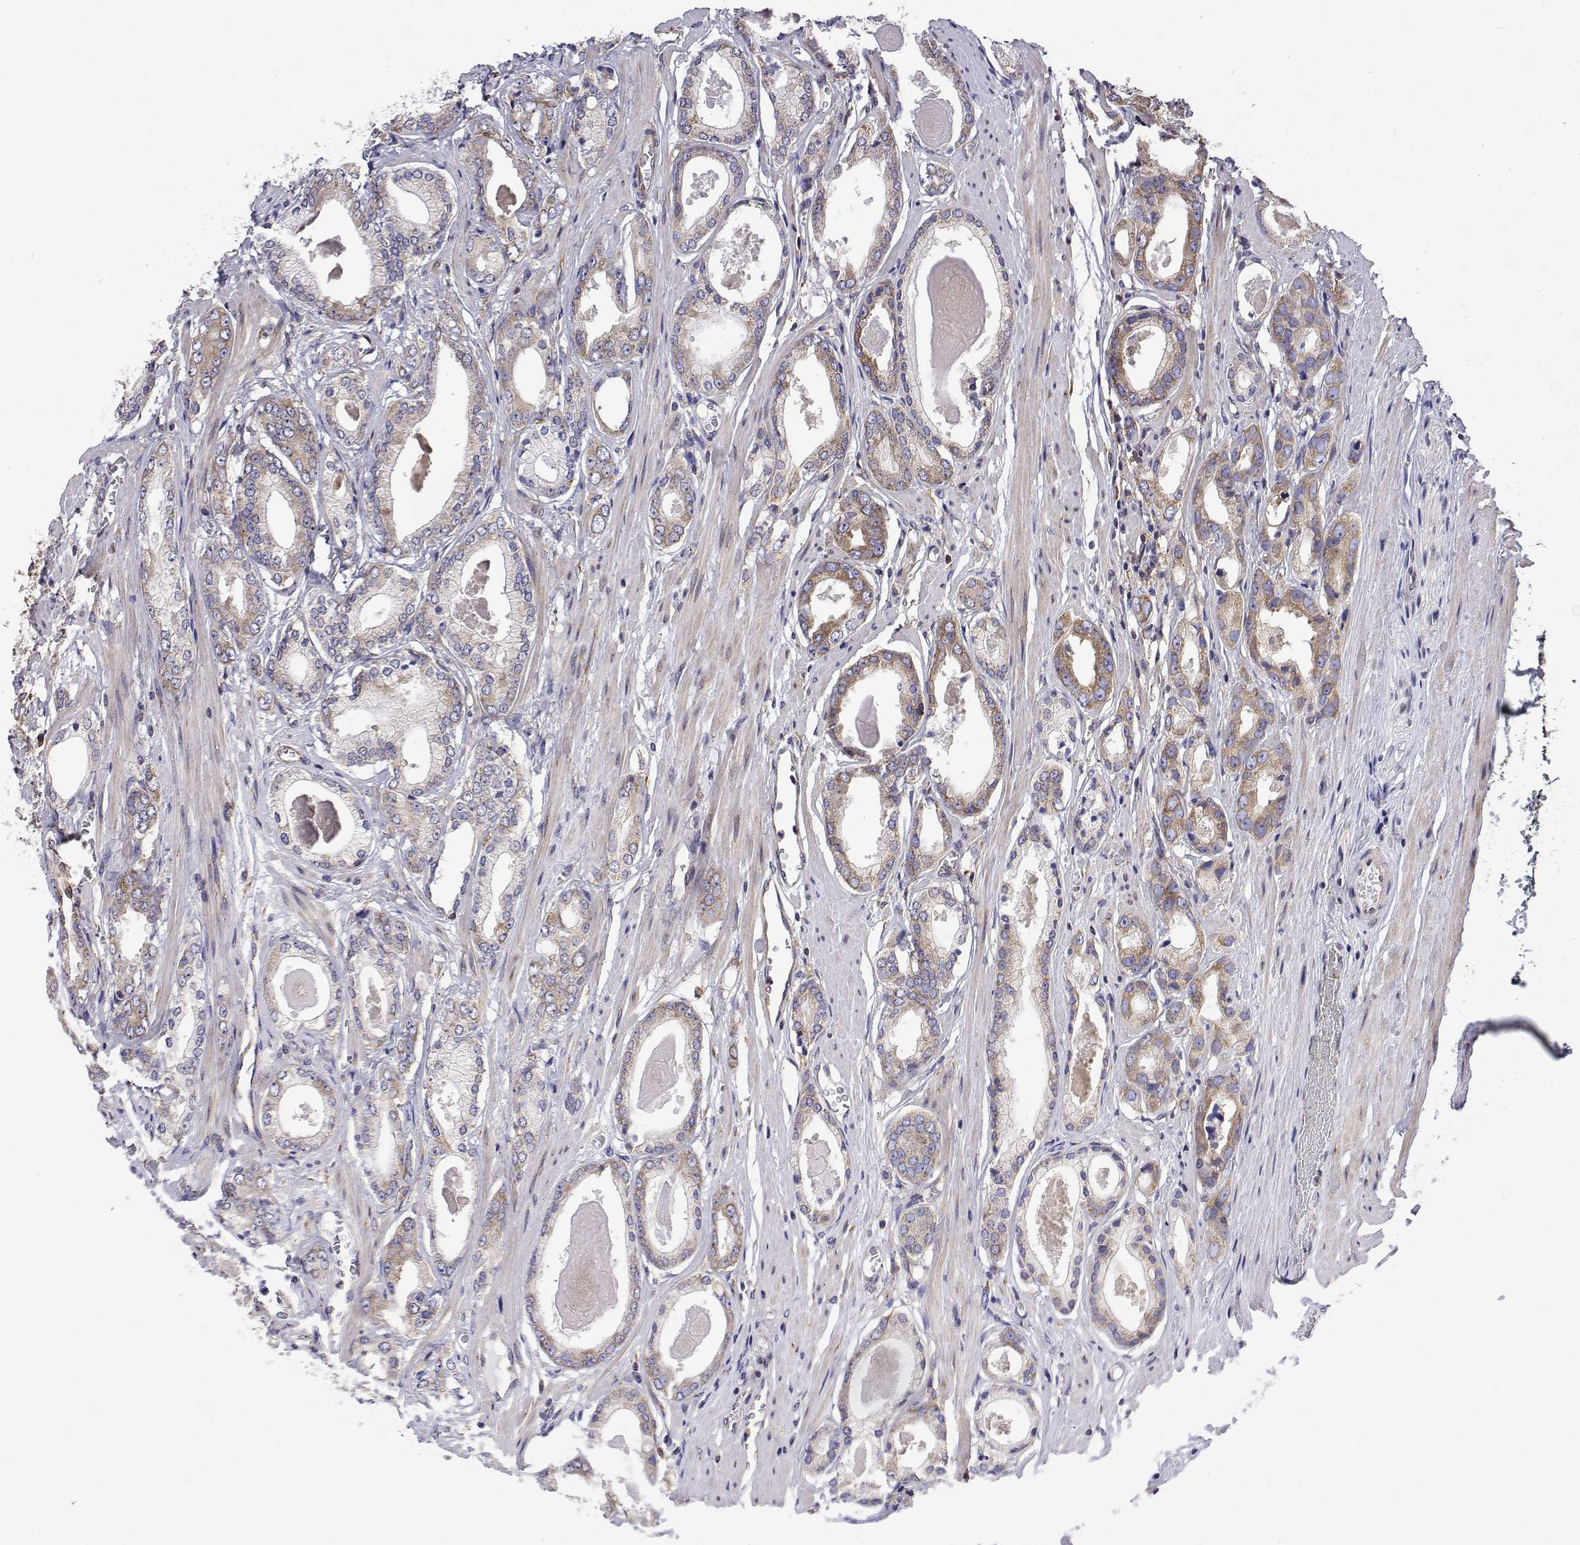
{"staining": {"intensity": "moderate", "quantity": "25%-75%", "location": "cytoplasmic/membranous"}, "tissue": "prostate cancer", "cell_type": "Tumor cells", "image_type": "cancer", "snomed": [{"axis": "morphology", "description": "Adenocarcinoma, NOS"}, {"axis": "morphology", "description": "Adenocarcinoma, Low grade"}, {"axis": "topography", "description": "Prostate"}], "caption": "Prostate cancer stained for a protein (brown) displays moderate cytoplasmic/membranous positive positivity in about 25%-75% of tumor cells.", "gene": "EEF1G", "patient": {"sex": "male", "age": 64}}